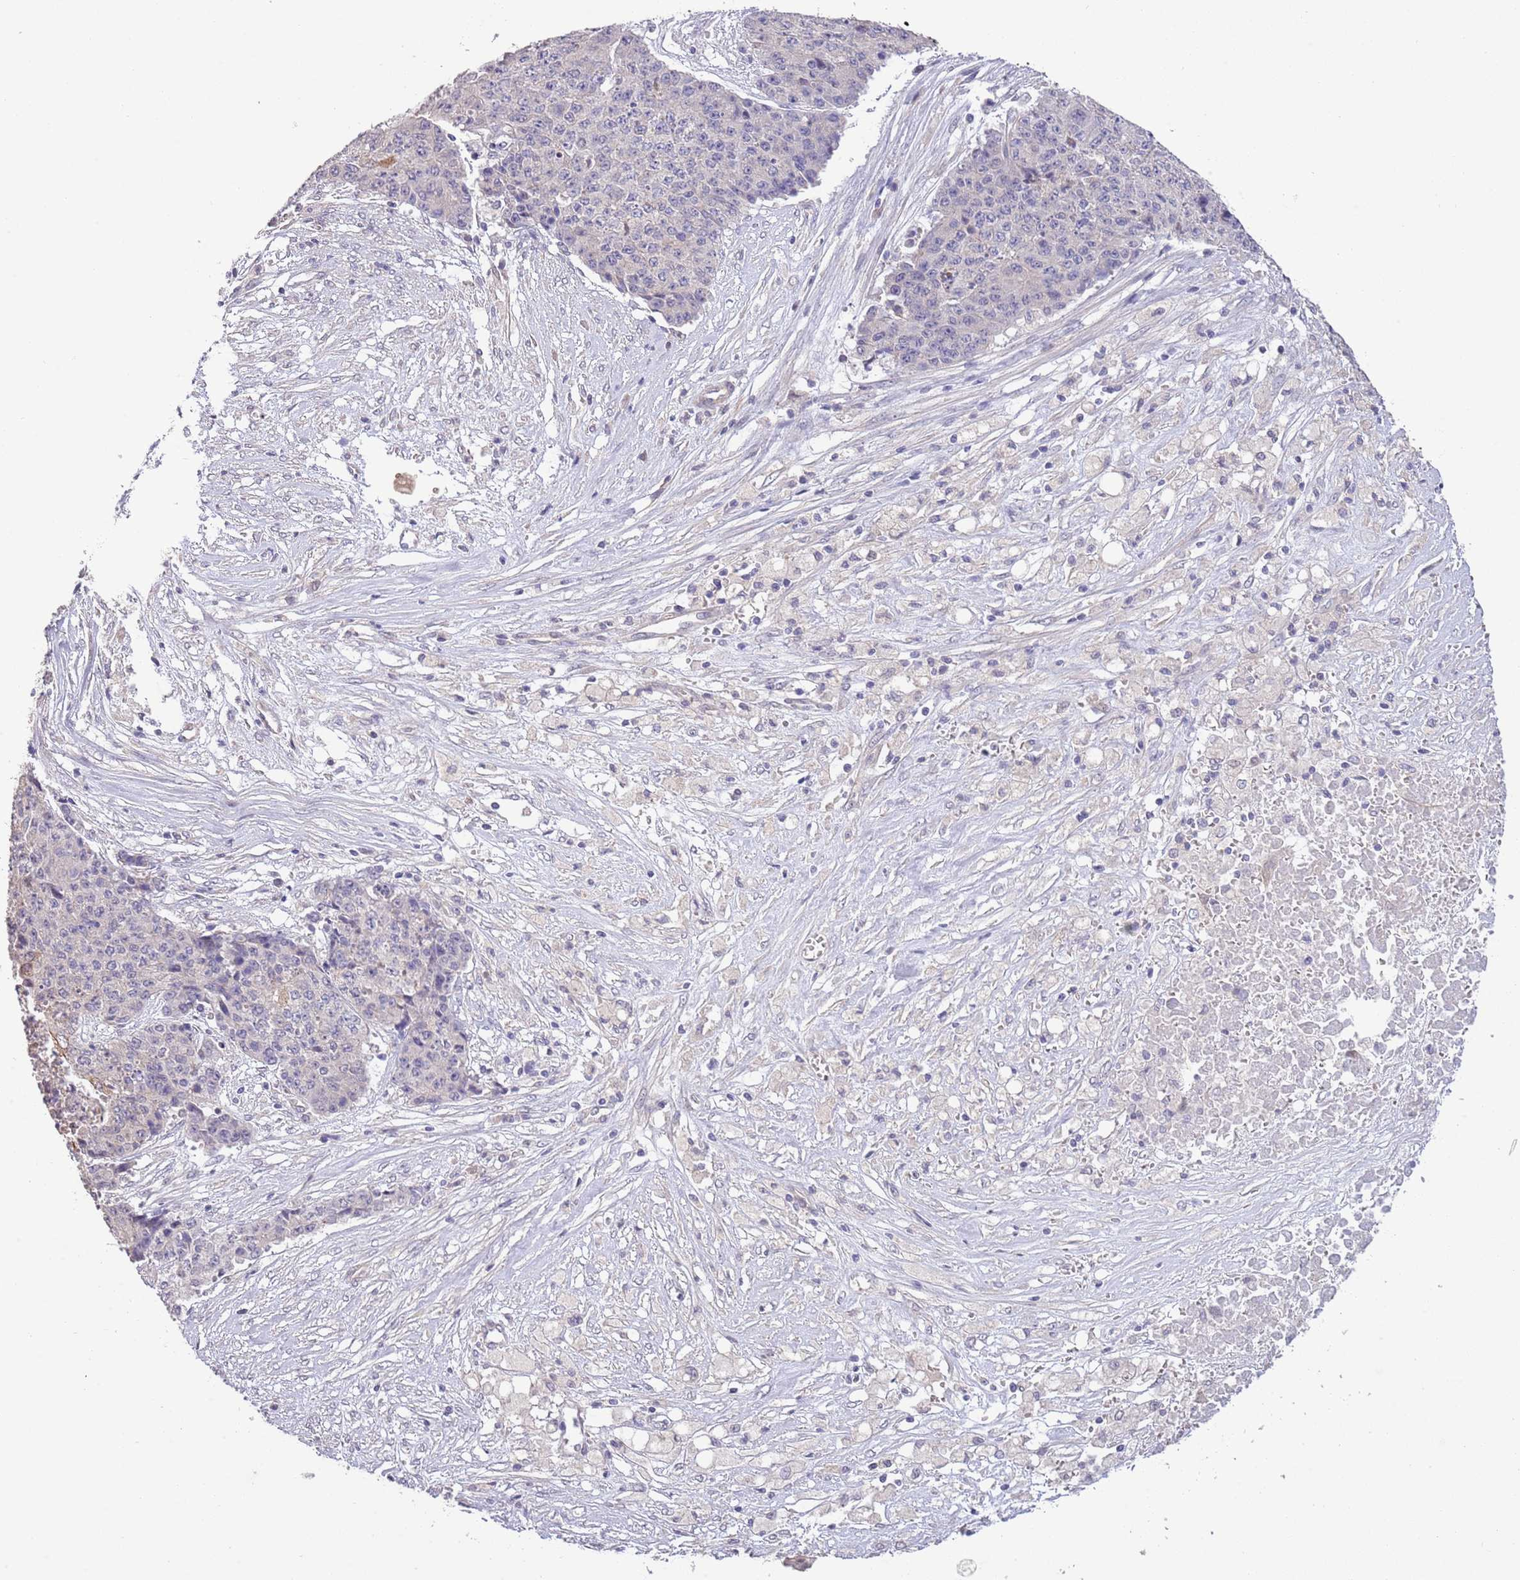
{"staining": {"intensity": "negative", "quantity": "none", "location": "none"}, "tissue": "ovarian cancer", "cell_type": "Tumor cells", "image_type": "cancer", "snomed": [{"axis": "morphology", "description": "Carcinoma, endometroid"}, {"axis": "topography", "description": "Ovary"}], "caption": "Tumor cells are negative for protein expression in human ovarian endometroid carcinoma.", "gene": "LIPJ", "patient": {"sex": "female", "age": 42}}